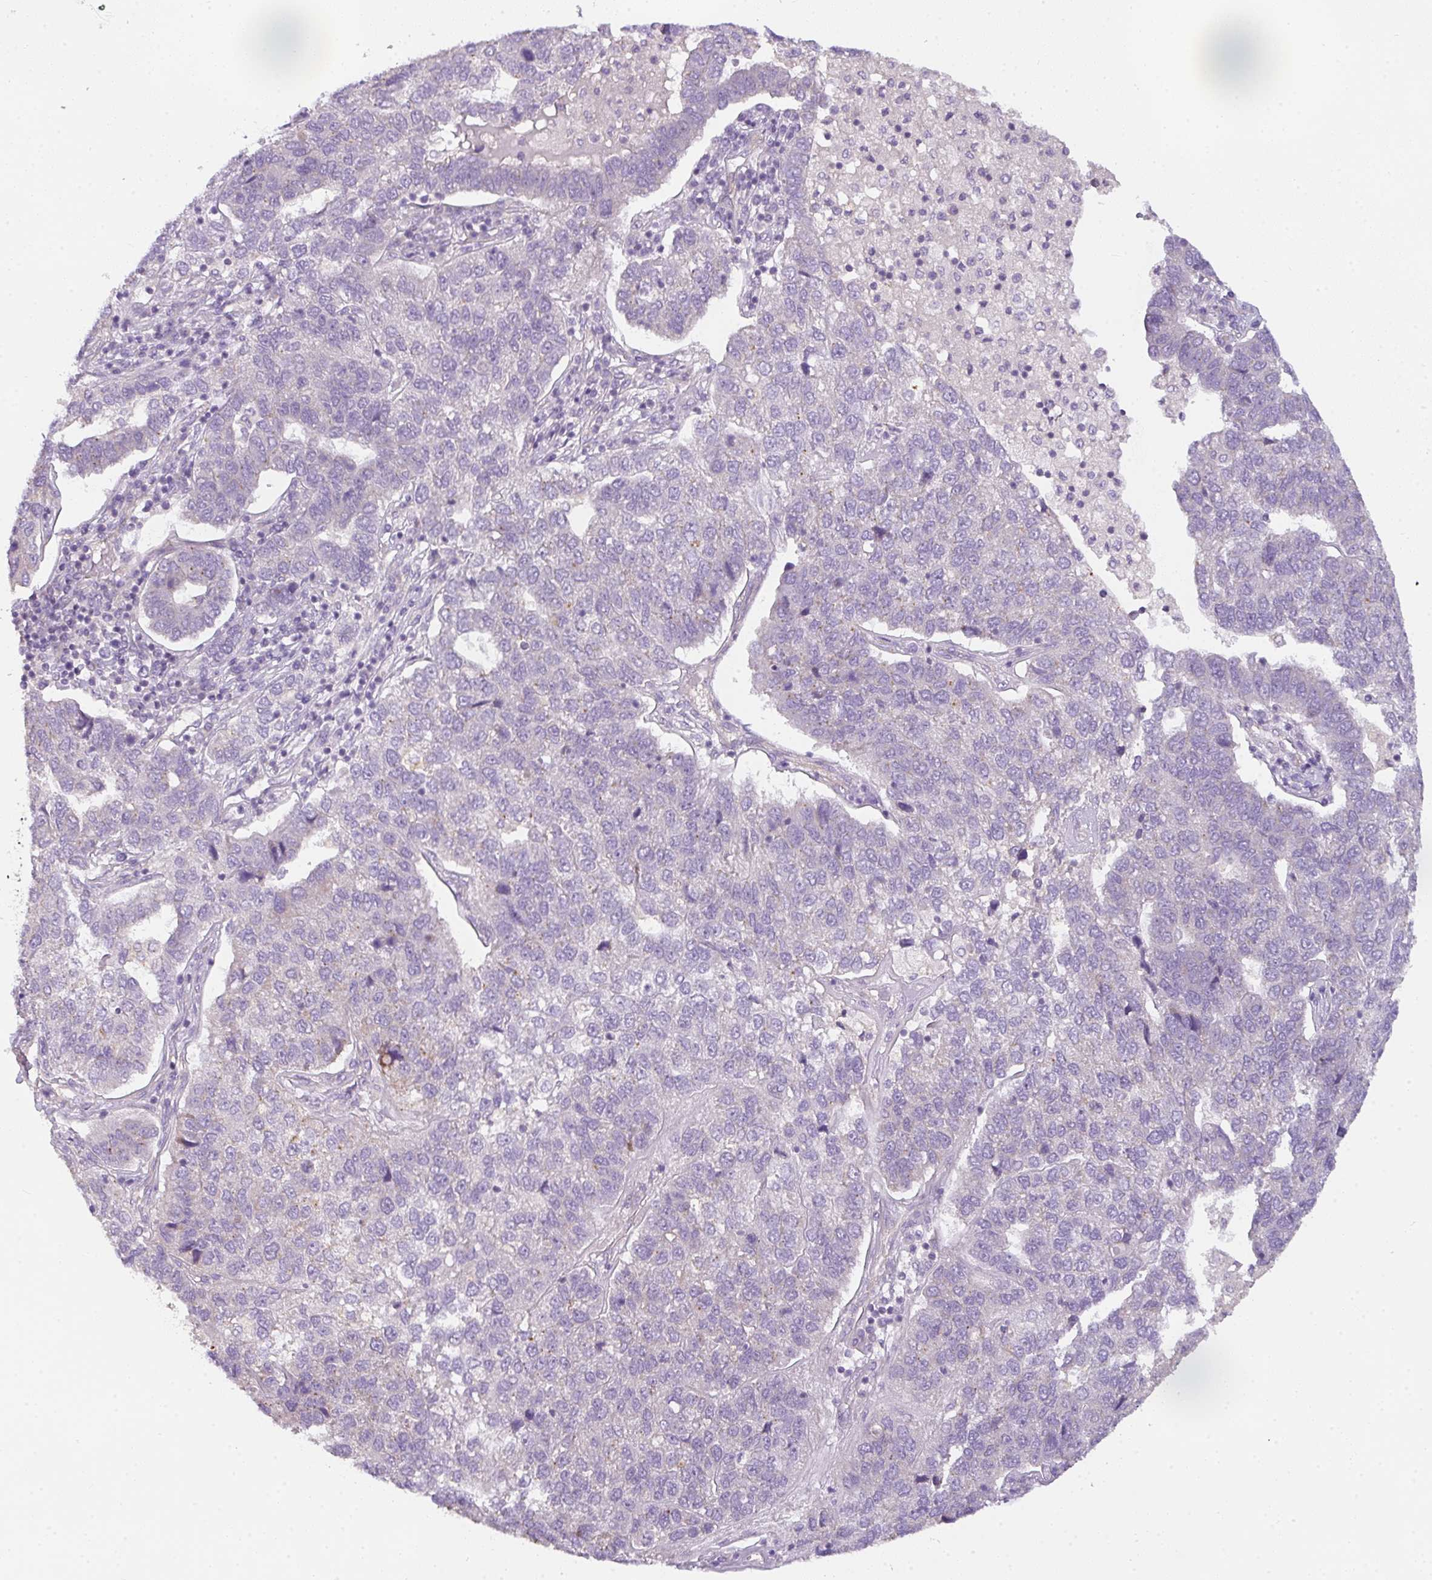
{"staining": {"intensity": "negative", "quantity": "none", "location": "none"}, "tissue": "pancreatic cancer", "cell_type": "Tumor cells", "image_type": "cancer", "snomed": [{"axis": "morphology", "description": "Adenocarcinoma, NOS"}, {"axis": "topography", "description": "Pancreas"}], "caption": "IHC histopathology image of adenocarcinoma (pancreatic) stained for a protein (brown), which displays no positivity in tumor cells. (DAB (3,3'-diaminobenzidine) immunohistochemistry visualized using brightfield microscopy, high magnification).", "gene": "FILIP1", "patient": {"sex": "female", "age": 61}}